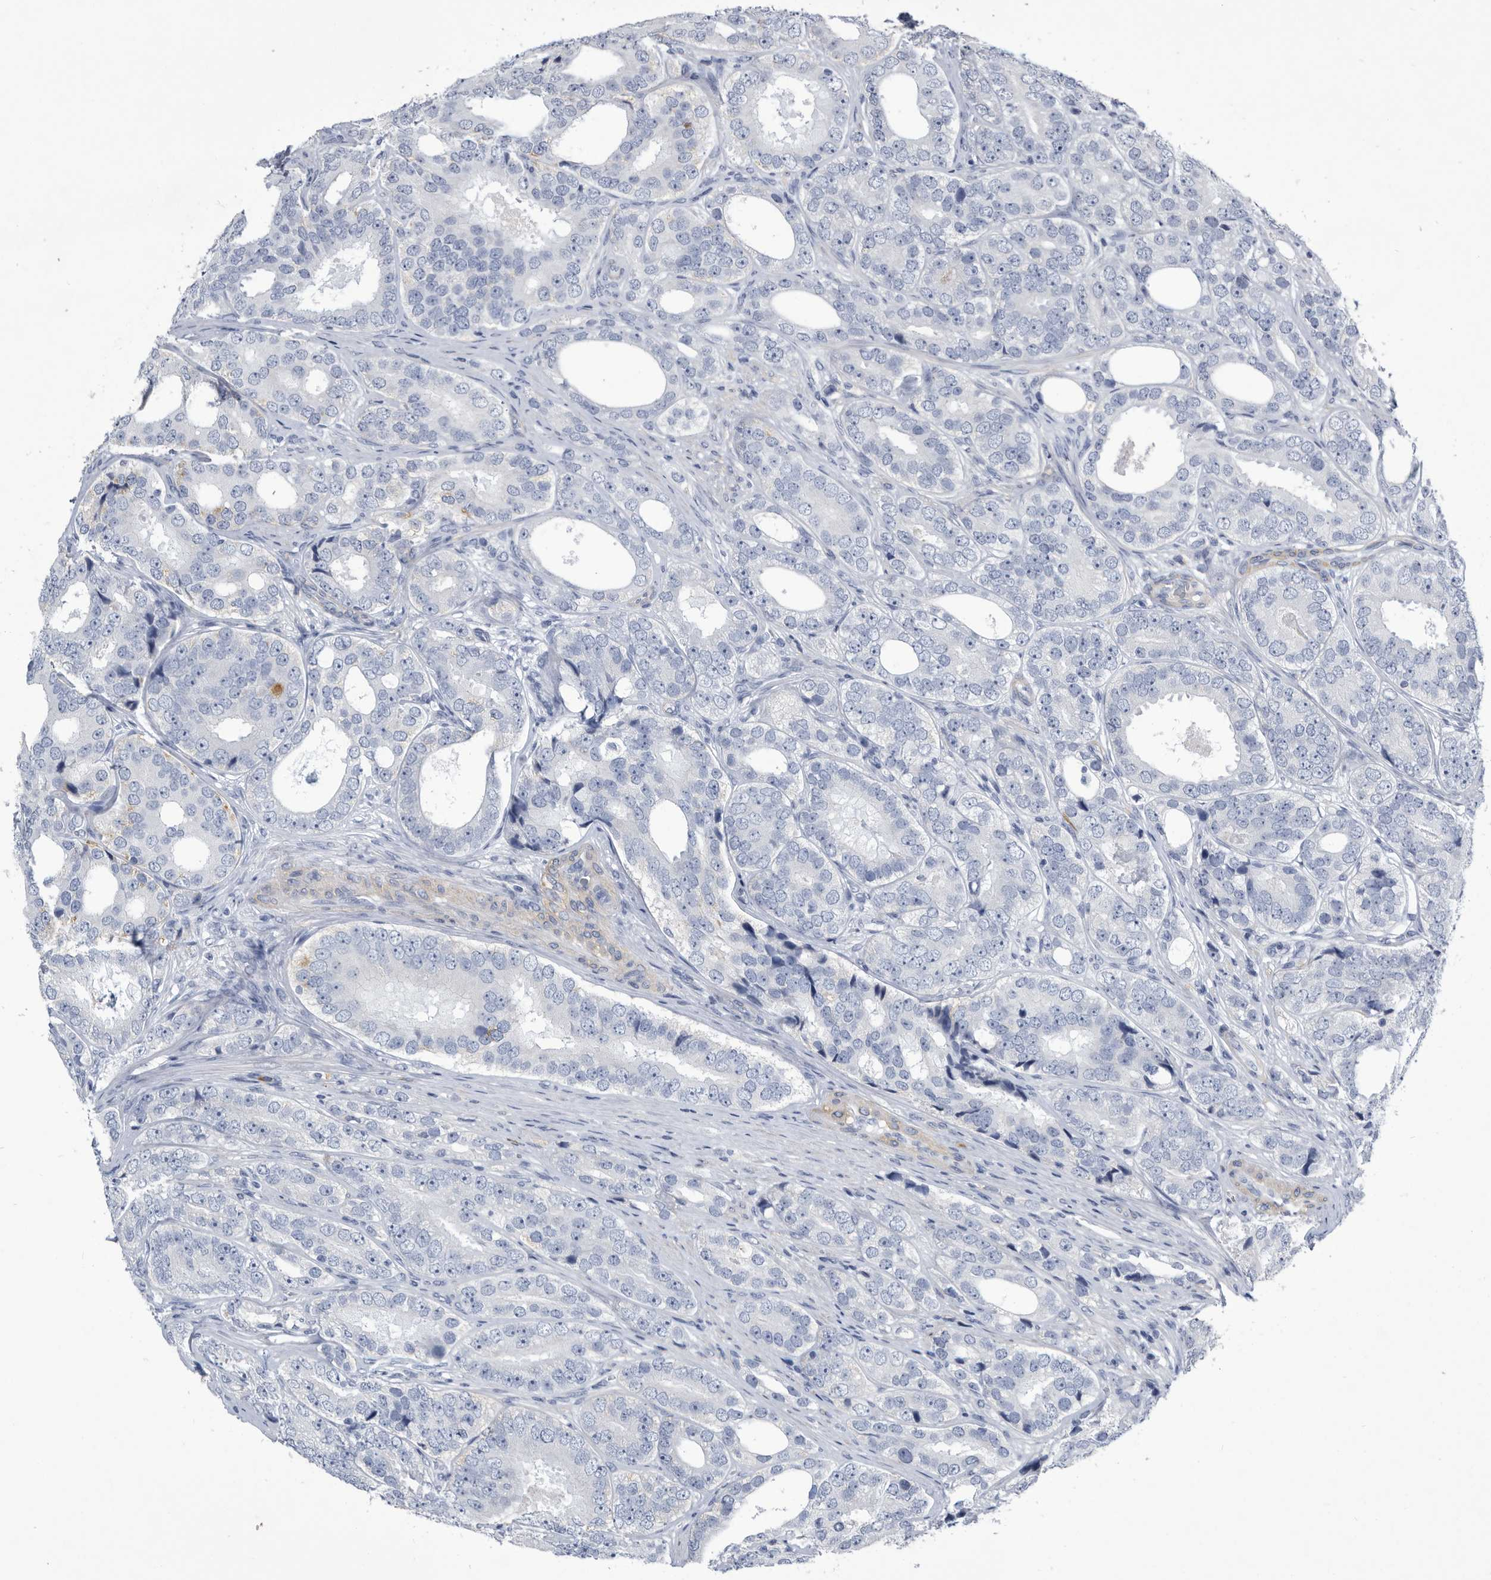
{"staining": {"intensity": "negative", "quantity": "none", "location": "none"}, "tissue": "prostate cancer", "cell_type": "Tumor cells", "image_type": "cancer", "snomed": [{"axis": "morphology", "description": "Adenocarcinoma, High grade"}, {"axis": "topography", "description": "Prostate"}], "caption": "Tumor cells are negative for brown protein staining in prostate cancer.", "gene": "BTBD6", "patient": {"sex": "male", "age": 56}}